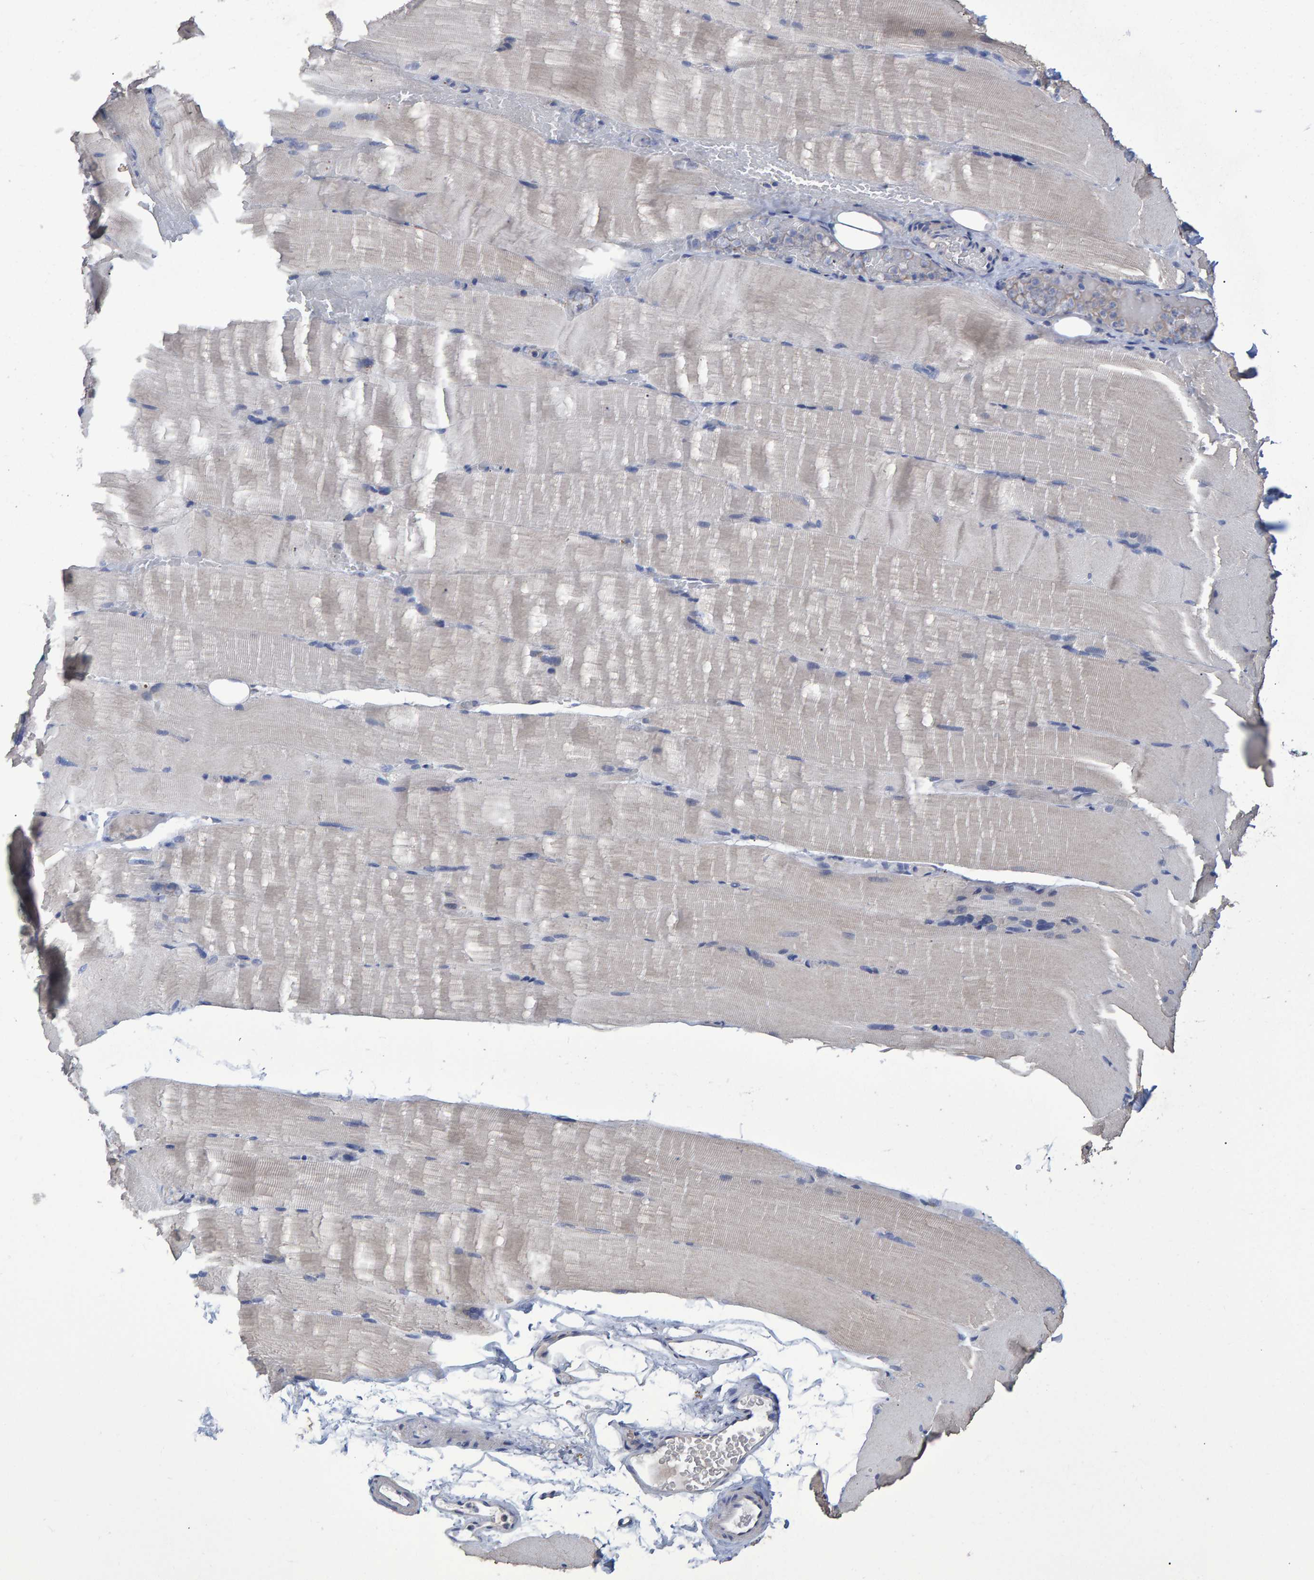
{"staining": {"intensity": "negative", "quantity": "none", "location": "none"}, "tissue": "skeletal muscle", "cell_type": "Myocytes", "image_type": "normal", "snomed": [{"axis": "morphology", "description": "Normal tissue, NOS"}, {"axis": "topography", "description": "Skeletal muscle"}, {"axis": "topography", "description": "Parathyroid gland"}], "caption": "Immunohistochemistry (IHC) micrograph of normal skeletal muscle: human skeletal muscle stained with DAB reveals no significant protein expression in myocytes.", "gene": "HEMGN", "patient": {"sex": "female", "age": 37}}